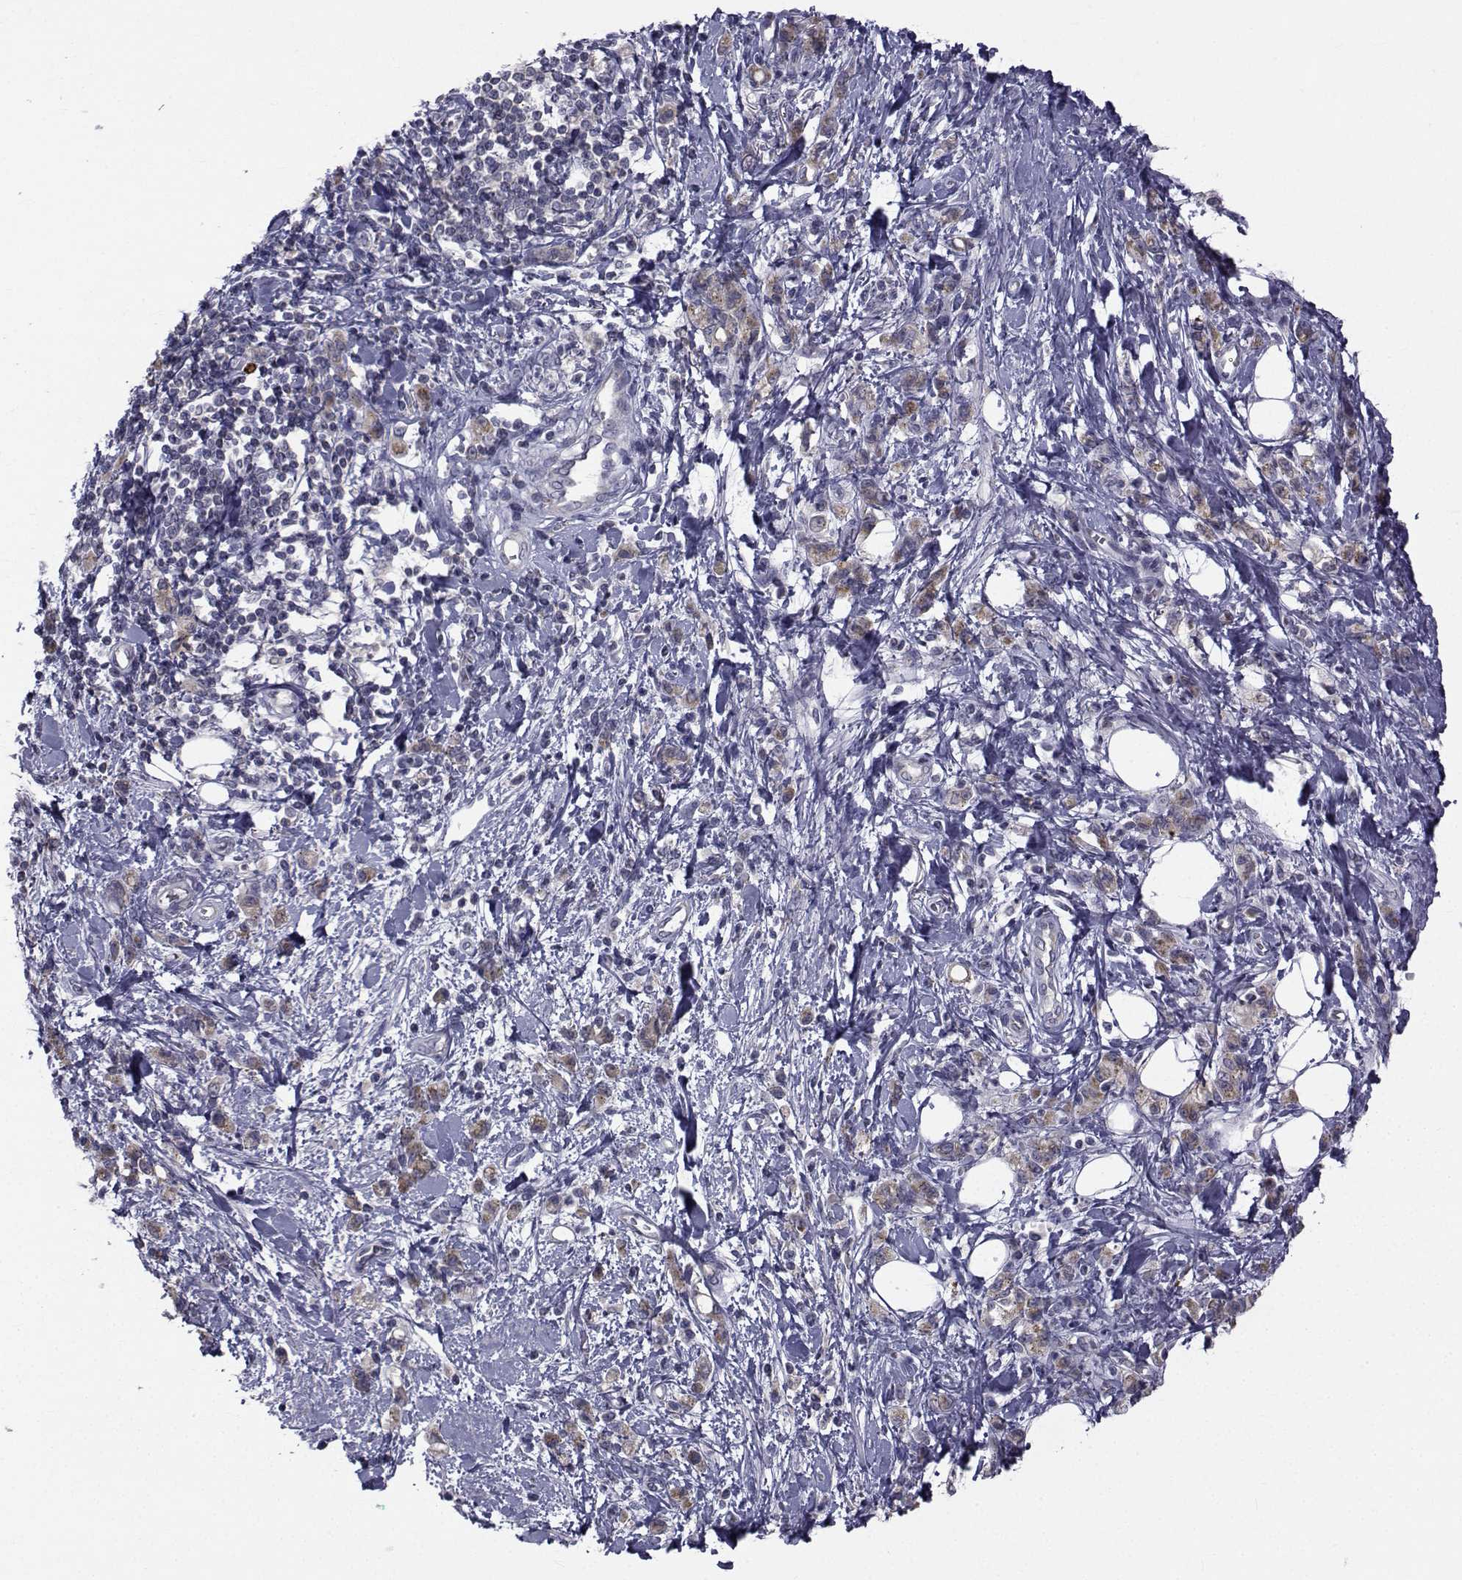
{"staining": {"intensity": "weak", "quantity": "25%-75%", "location": "cytoplasmic/membranous"}, "tissue": "stomach cancer", "cell_type": "Tumor cells", "image_type": "cancer", "snomed": [{"axis": "morphology", "description": "Adenocarcinoma, NOS"}, {"axis": "topography", "description": "Stomach"}], "caption": "Protein expression analysis of adenocarcinoma (stomach) displays weak cytoplasmic/membranous expression in about 25%-75% of tumor cells. (Stains: DAB (3,3'-diaminobenzidine) in brown, nuclei in blue, Microscopy: brightfield microscopy at high magnification).", "gene": "ANGPT1", "patient": {"sex": "male", "age": 77}}